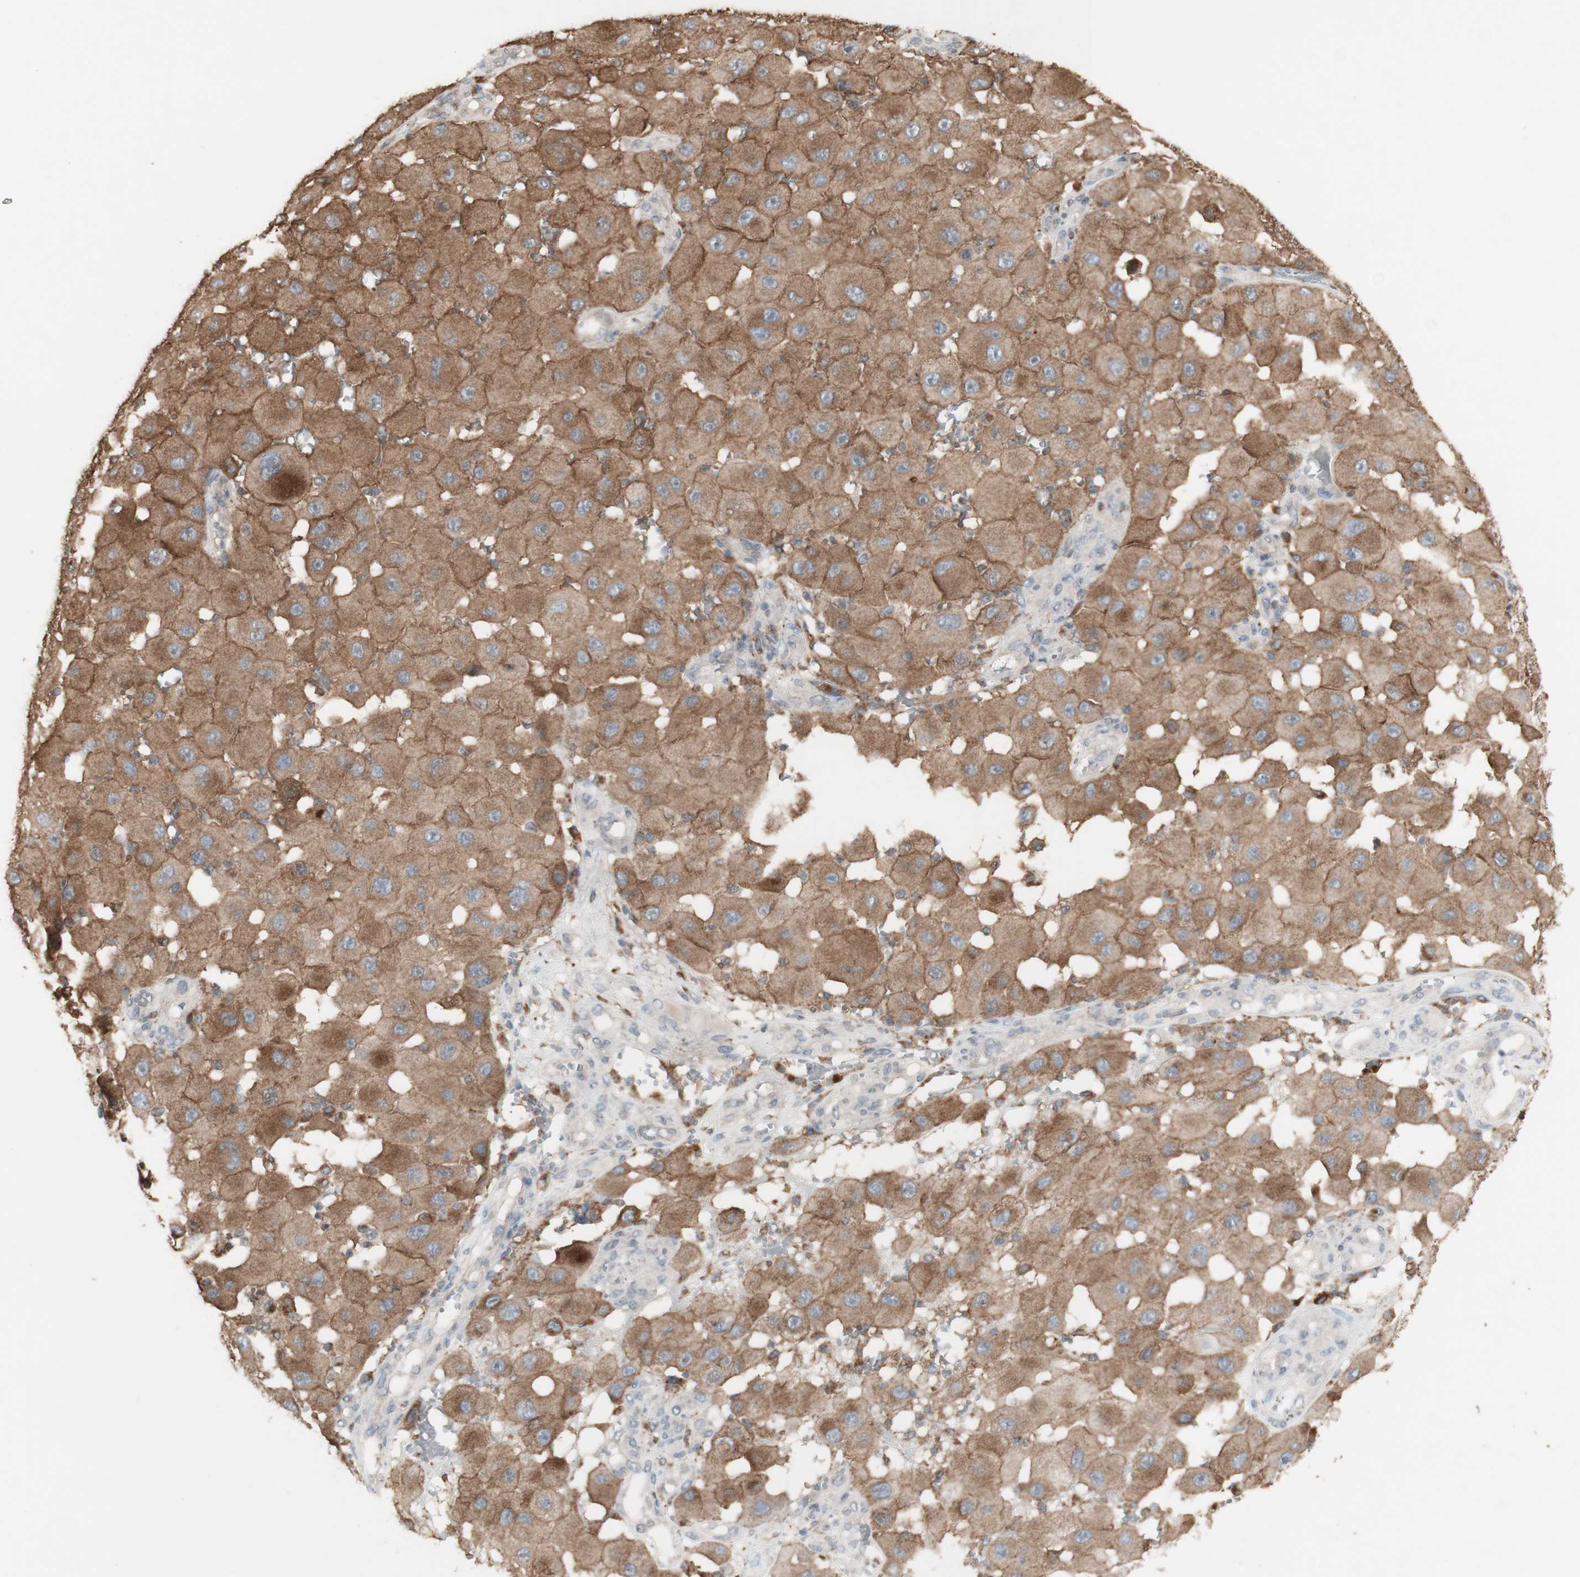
{"staining": {"intensity": "moderate", "quantity": ">75%", "location": "cytoplasmic/membranous"}, "tissue": "melanoma", "cell_type": "Tumor cells", "image_type": "cancer", "snomed": [{"axis": "morphology", "description": "Malignant melanoma, NOS"}, {"axis": "topography", "description": "Skin"}], "caption": "High-power microscopy captured an immunohistochemistry (IHC) image of melanoma, revealing moderate cytoplasmic/membranous staining in about >75% of tumor cells.", "gene": "ATP6V1E1", "patient": {"sex": "female", "age": 81}}